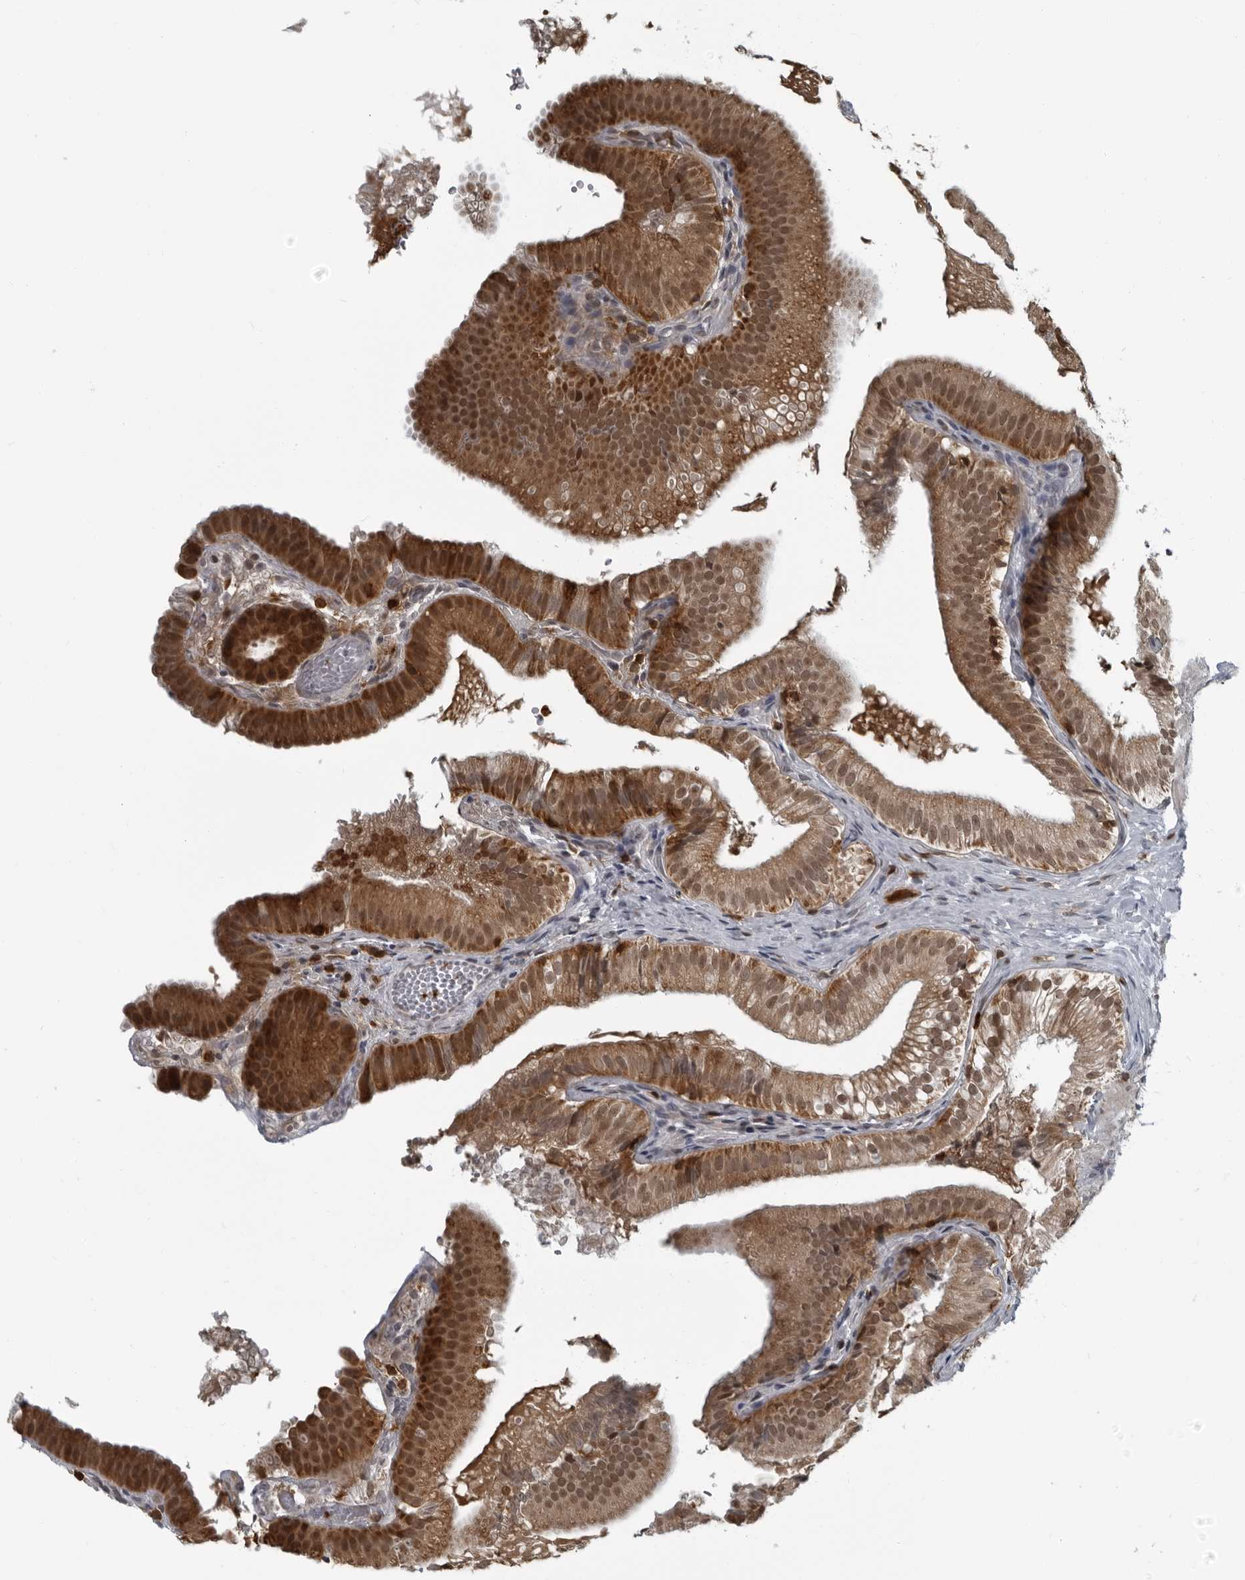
{"staining": {"intensity": "strong", "quantity": ">75%", "location": "cytoplasmic/membranous,nuclear"}, "tissue": "gallbladder", "cell_type": "Glandular cells", "image_type": "normal", "snomed": [{"axis": "morphology", "description": "Normal tissue, NOS"}, {"axis": "topography", "description": "Gallbladder"}], "caption": "A brown stain highlights strong cytoplasmic/membranous,nuclear staining of a protein in glandular cells of benign gallbladder. The protein of interest is stained brown, and the nuclei are stained in blue (DAB (3,3'-diaminobenzidine) IHC with brightfield microscopy, high magnification).", "gene": "RTCA", "patient": {"sex": "female", "age": 30}}